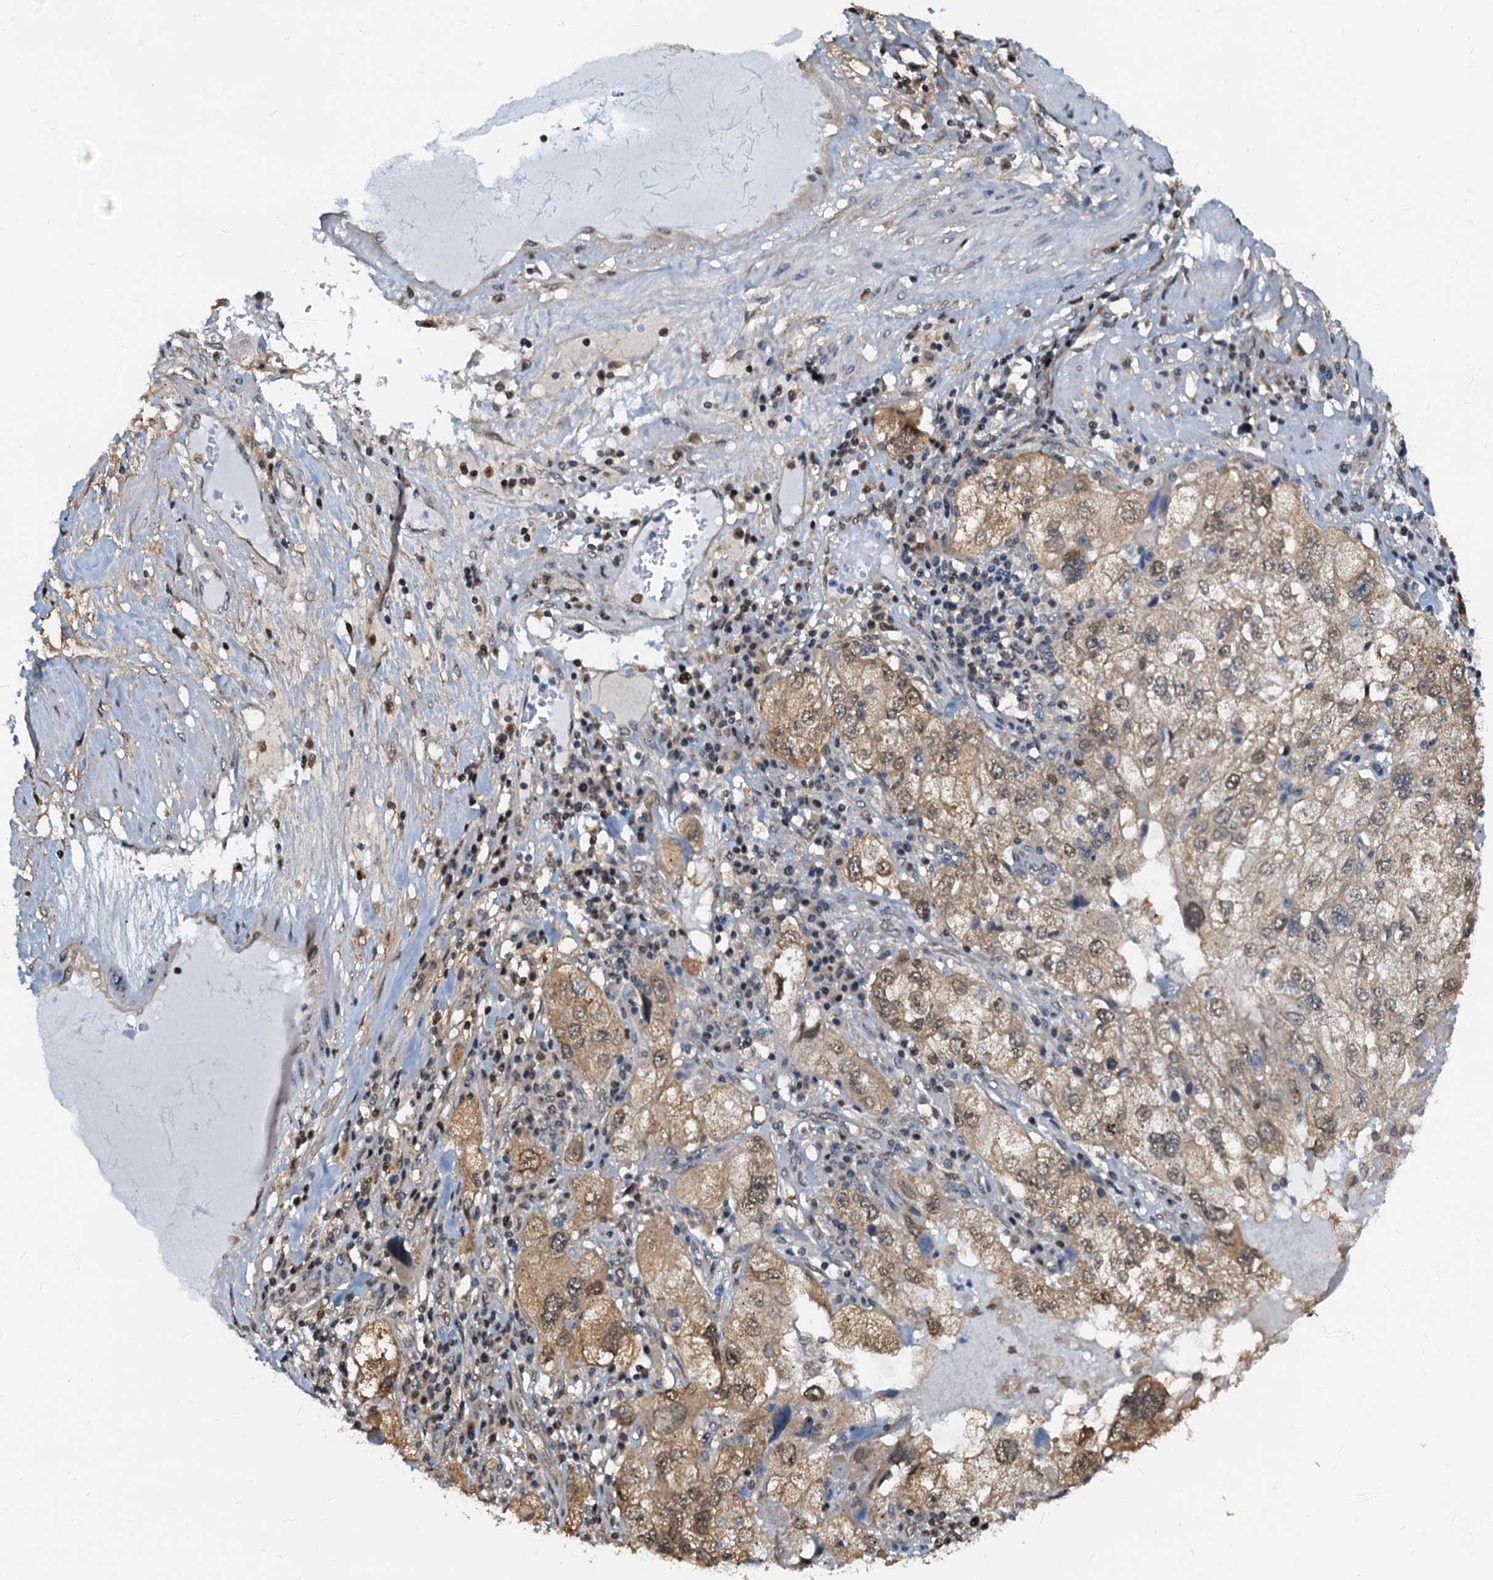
{"staining": {"intensity": "moderate", "quantity": "<25%", "location": "cytoplasmic/membranous,nuclear"}, "tissue": "endometrial cancer", "cell_type": "Tumor cells", "image_type": "cancer", "snomed": [{"axis": "morphology", "description": "Adenocarcinoma, NOS"}, {"axis": "topography", "description": "Endometrium"}], "caption": "Moderate cytoplasmic/membranous and nuclear expression for a protein is seen in about <25% of tumor cells of endometrial cancer using immunohistochemistry.", "gene": "PTGES3", "patient": {"sex": "female", "age": 49}}